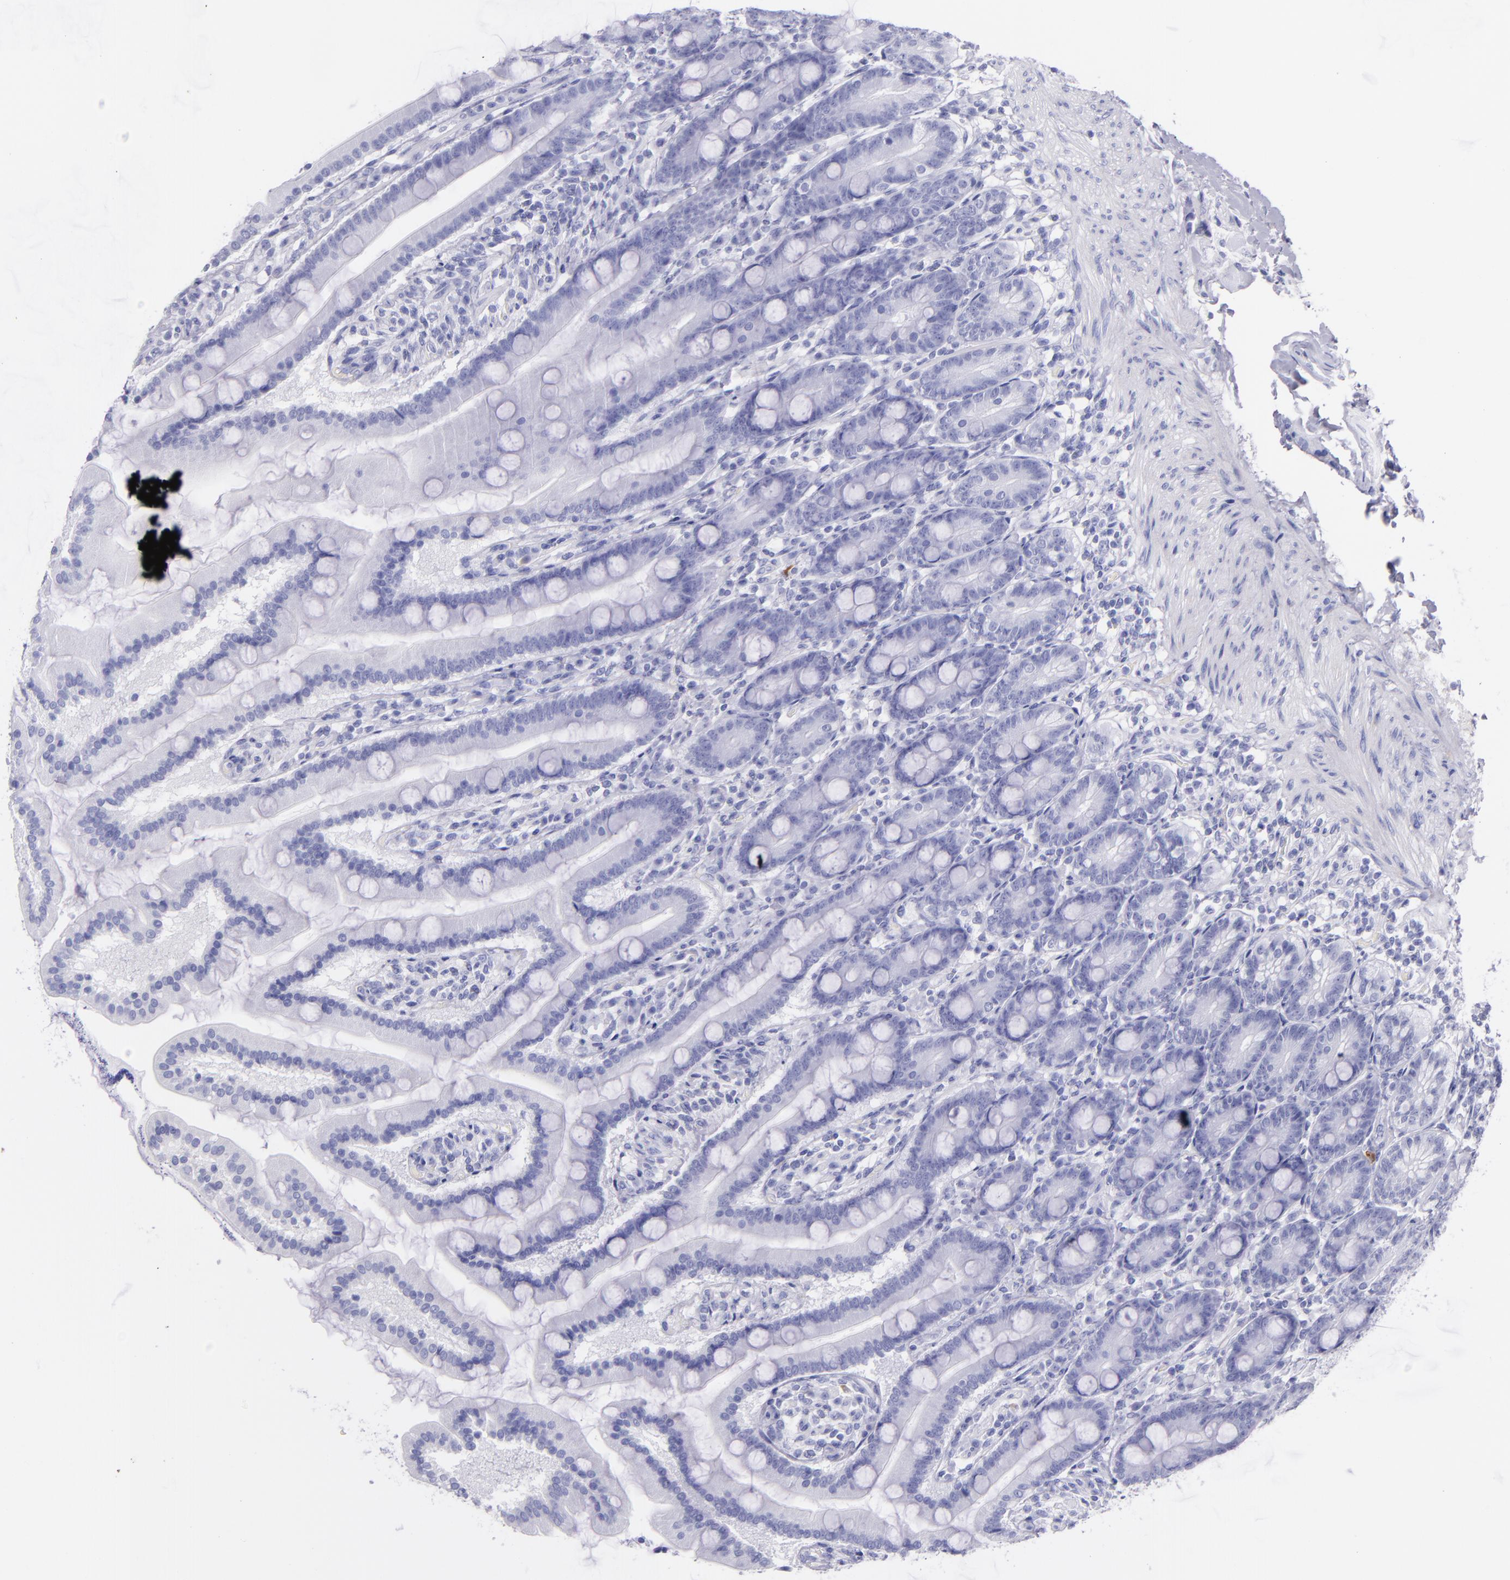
{"staining": {"intensity": "negative", "quantity": "none", "location": "none"}, "tissue": "duodenum", "cell_type": "Glandular cells", "image_type": "normal", "snomed": [{"axis": "morphology", "description": "Normal tissue, NOS"}, {"axis": "topography", "description": "Duodenum"}], "caption": "Normal duodenum was stained to show a protein in brown. There is no significant expression in glandular cells. (DAB IHC visualized using brightfield microscopy, high magnification).", "gene": "SFTPB", "patient": {"sex": "female", "age": 64}}